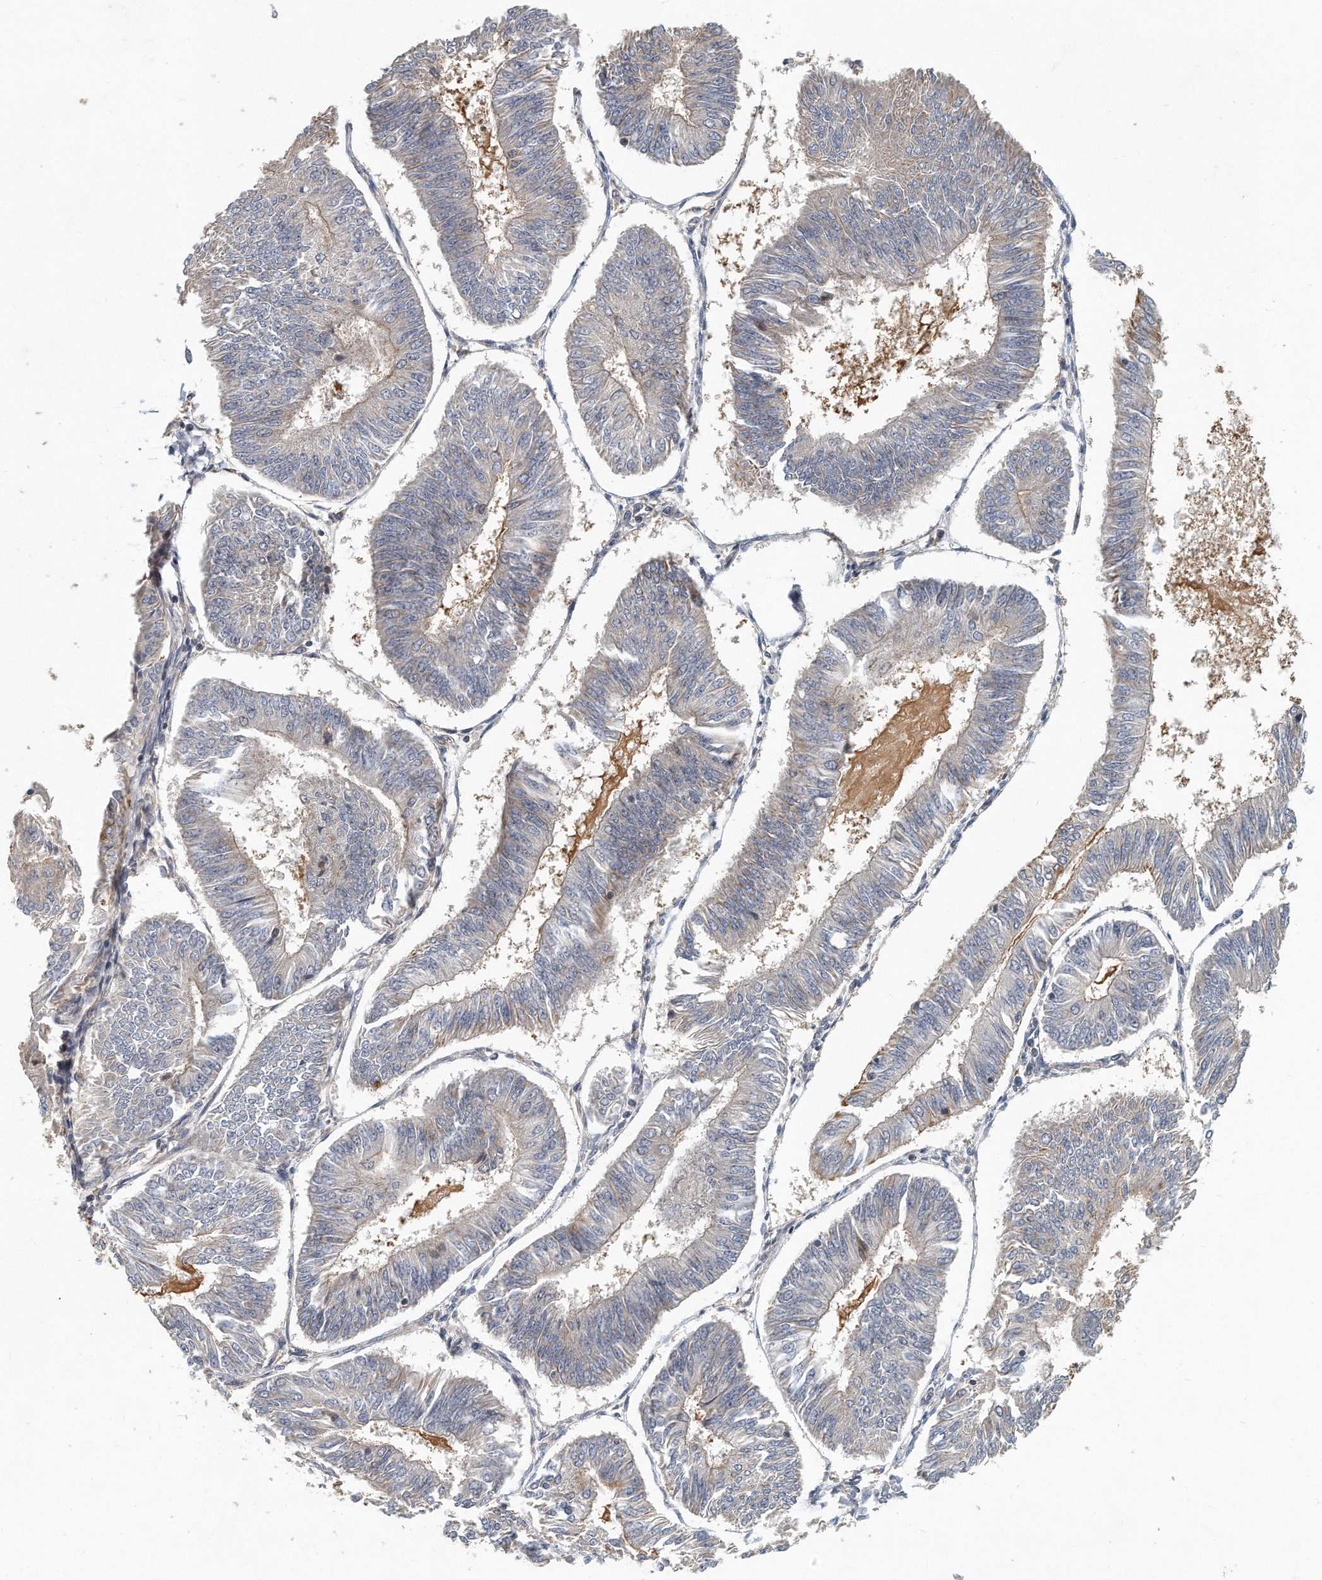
{"staining": {"intensity": "negative", "quantity": "none", "location": "none"}, "tissue": "endometrial cancer", "cell_type": "Tumor cells", "image_type": "cancer", "snomed": [{"axis": "morphology", "description": "Adenocarcinoma, NOS"}, {"axis": "topography", "description": "Endometrium"}], "caption": "High magnification brightfield microscopy of endometrial adenocarcinoma stained with DAB (brown) and counterstained with hematoxylin (blue): tumor cells show no significant staining. (DAB IHC visualized using brightfield microscopy, high magnification).", "gene": "PCDH8", "patient": {"sex": "female", "age": 58}}